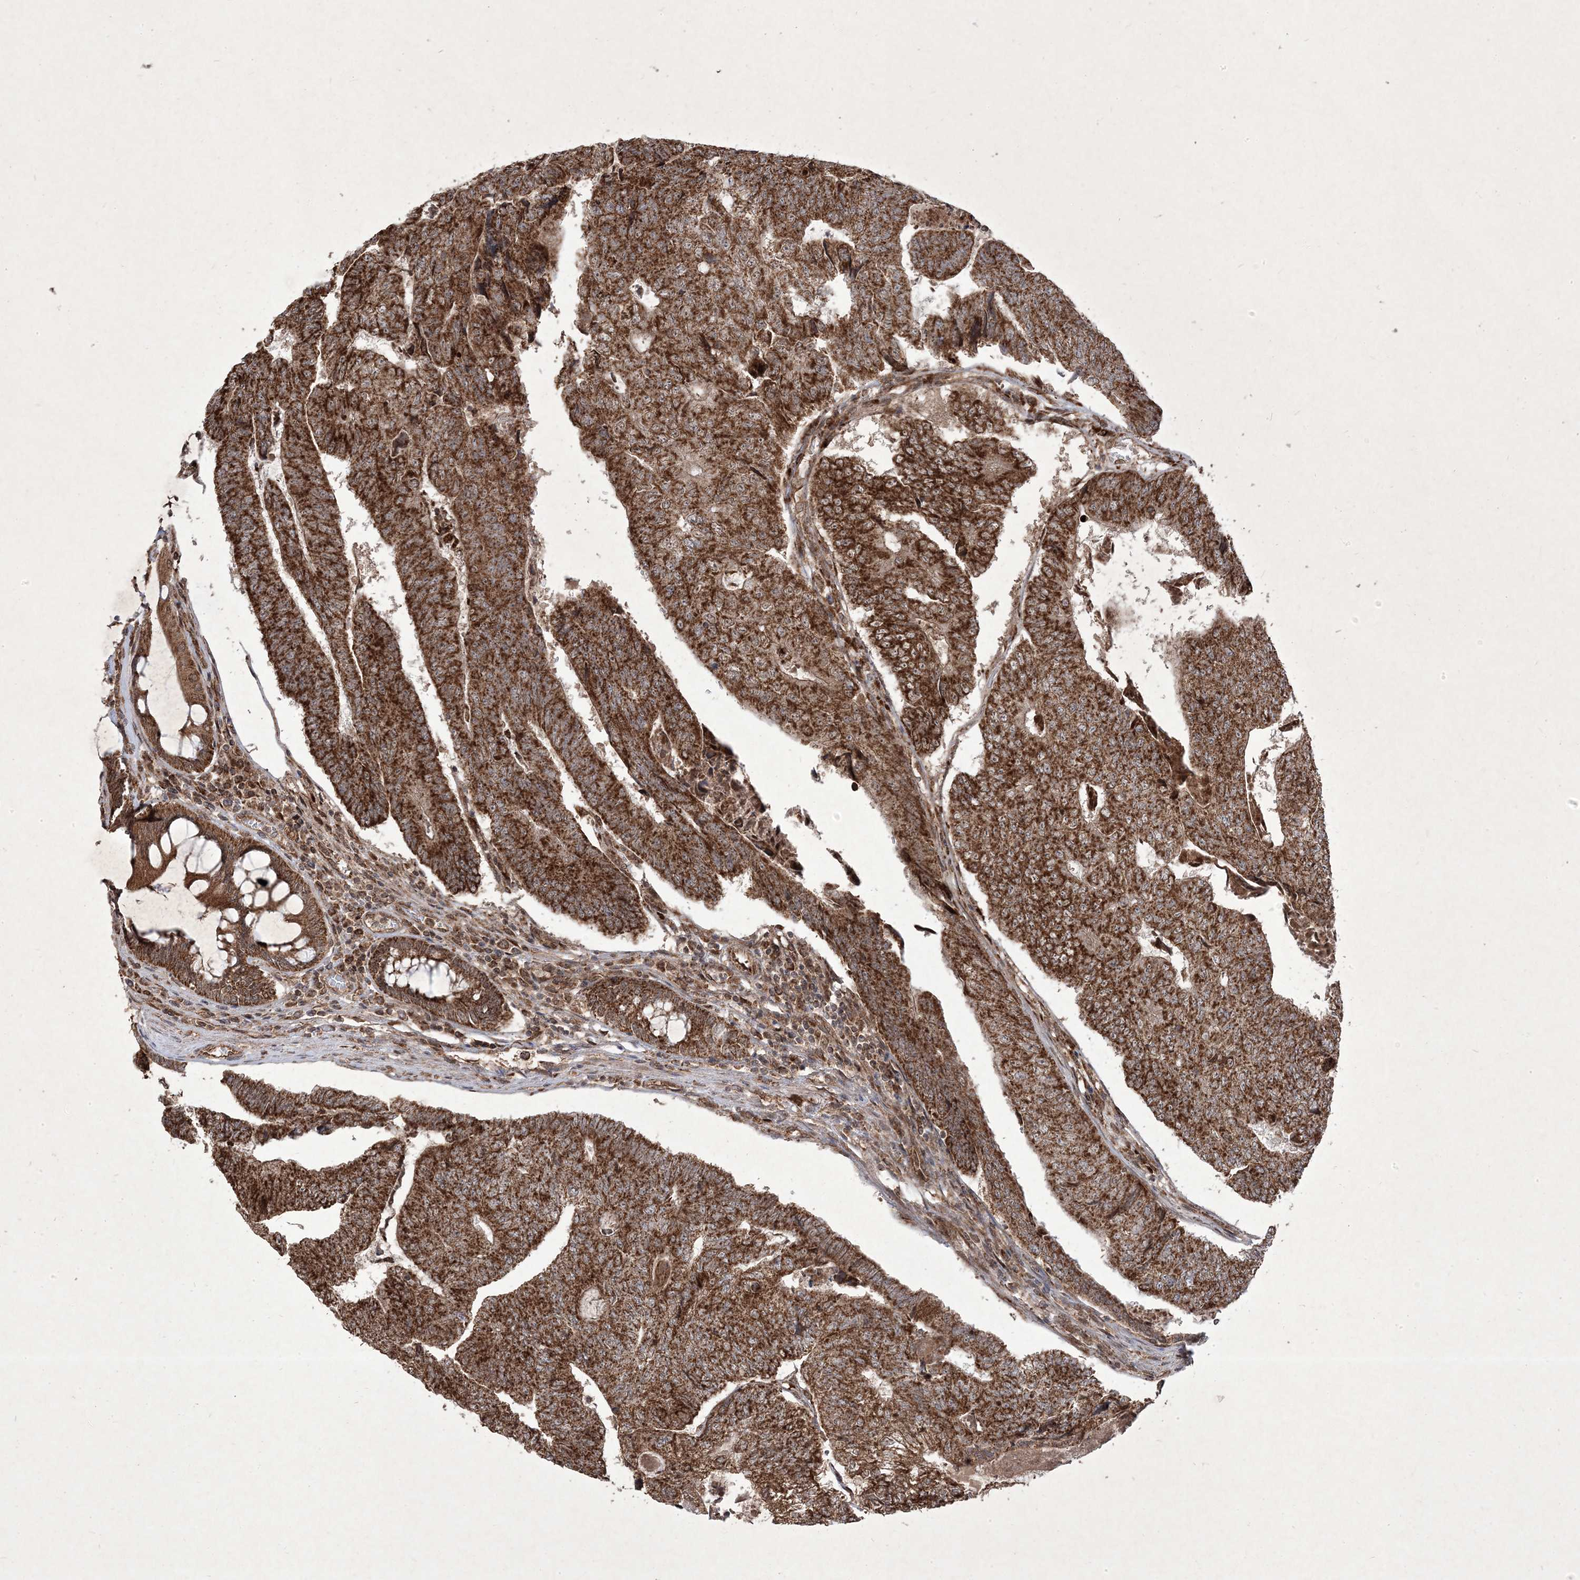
{"staining": {"intensity": "strong", "quantity": ">75%", "location": "cytoplasmic/membranous"}, "tissue": "colorectal cancer", "cell_type": "Tumor cells", "image_type": "cancer", "snomed": [{"axis": "morphology", "description": "Adenocarcinoma, NOS"}, {"axis": "topography", "description": "Colon"}], "caption": "Human colorectal cancer stained with a protein marker demonstrates strong staining in tumor cells.", "gene": "PLEKHM2", "patient": {"sex": "female", "age": 67}}